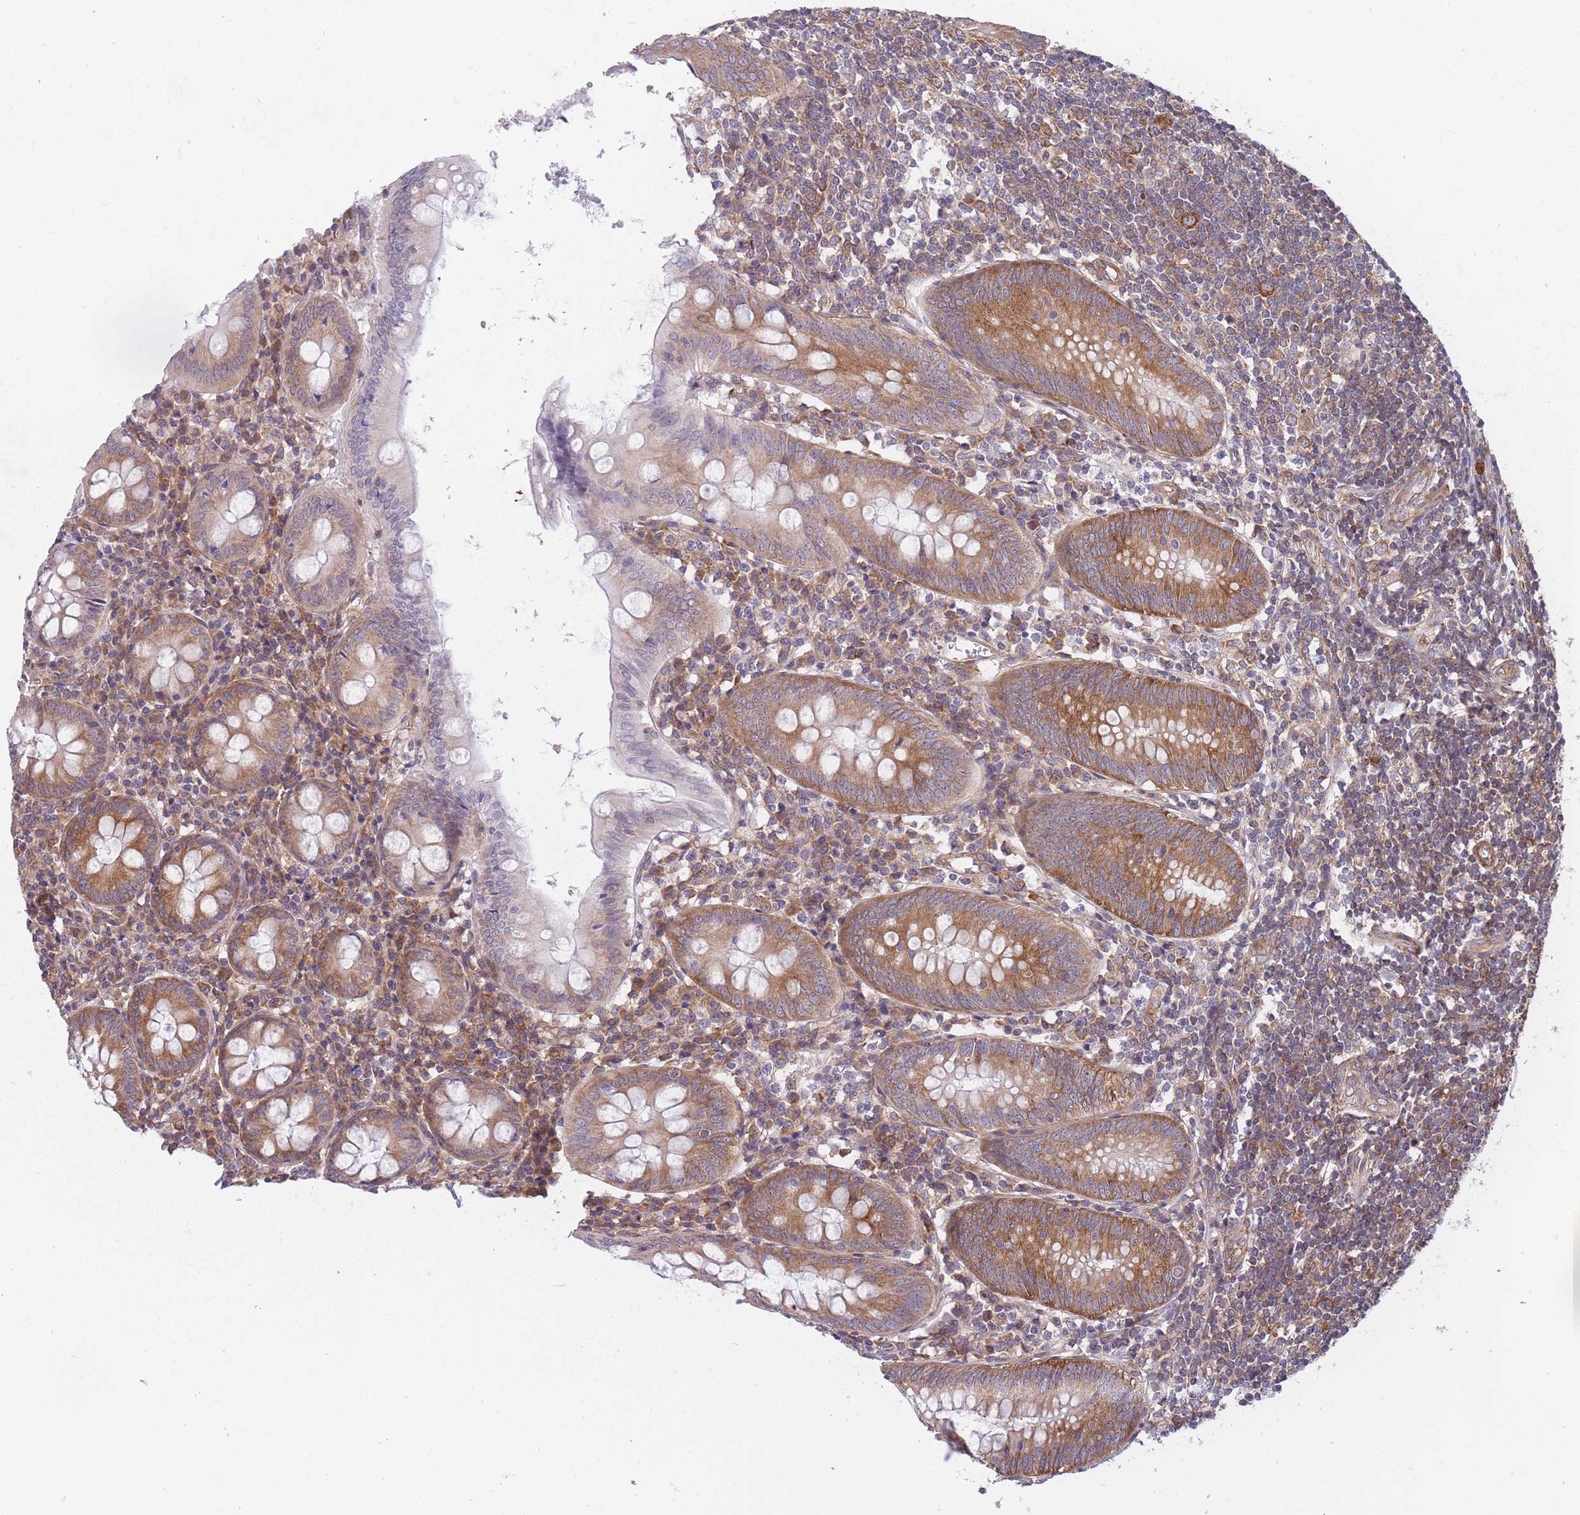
{"staining": {"intensity": "moderate", "quantity": ">75%", "location": "cytoplasmic/membranous"}, "tissue": "appendix", "cell_type": "Glandular cells", "image_type": "normal", "snomed": [{"axis": "morphology", "description": "Normal tissue, NOS"}, {"axis": "topography", "description": "Appendix"}], "caption": "An immunohistochemistry (IHC) histopathology image of benign tissue is shown. Protein staining in brown highlights moderate cytoplasmic/membranous positivity in appendix within glandular cells.", "gene": "CCDC124", "patient": {"sex": "female", "age": 54}}